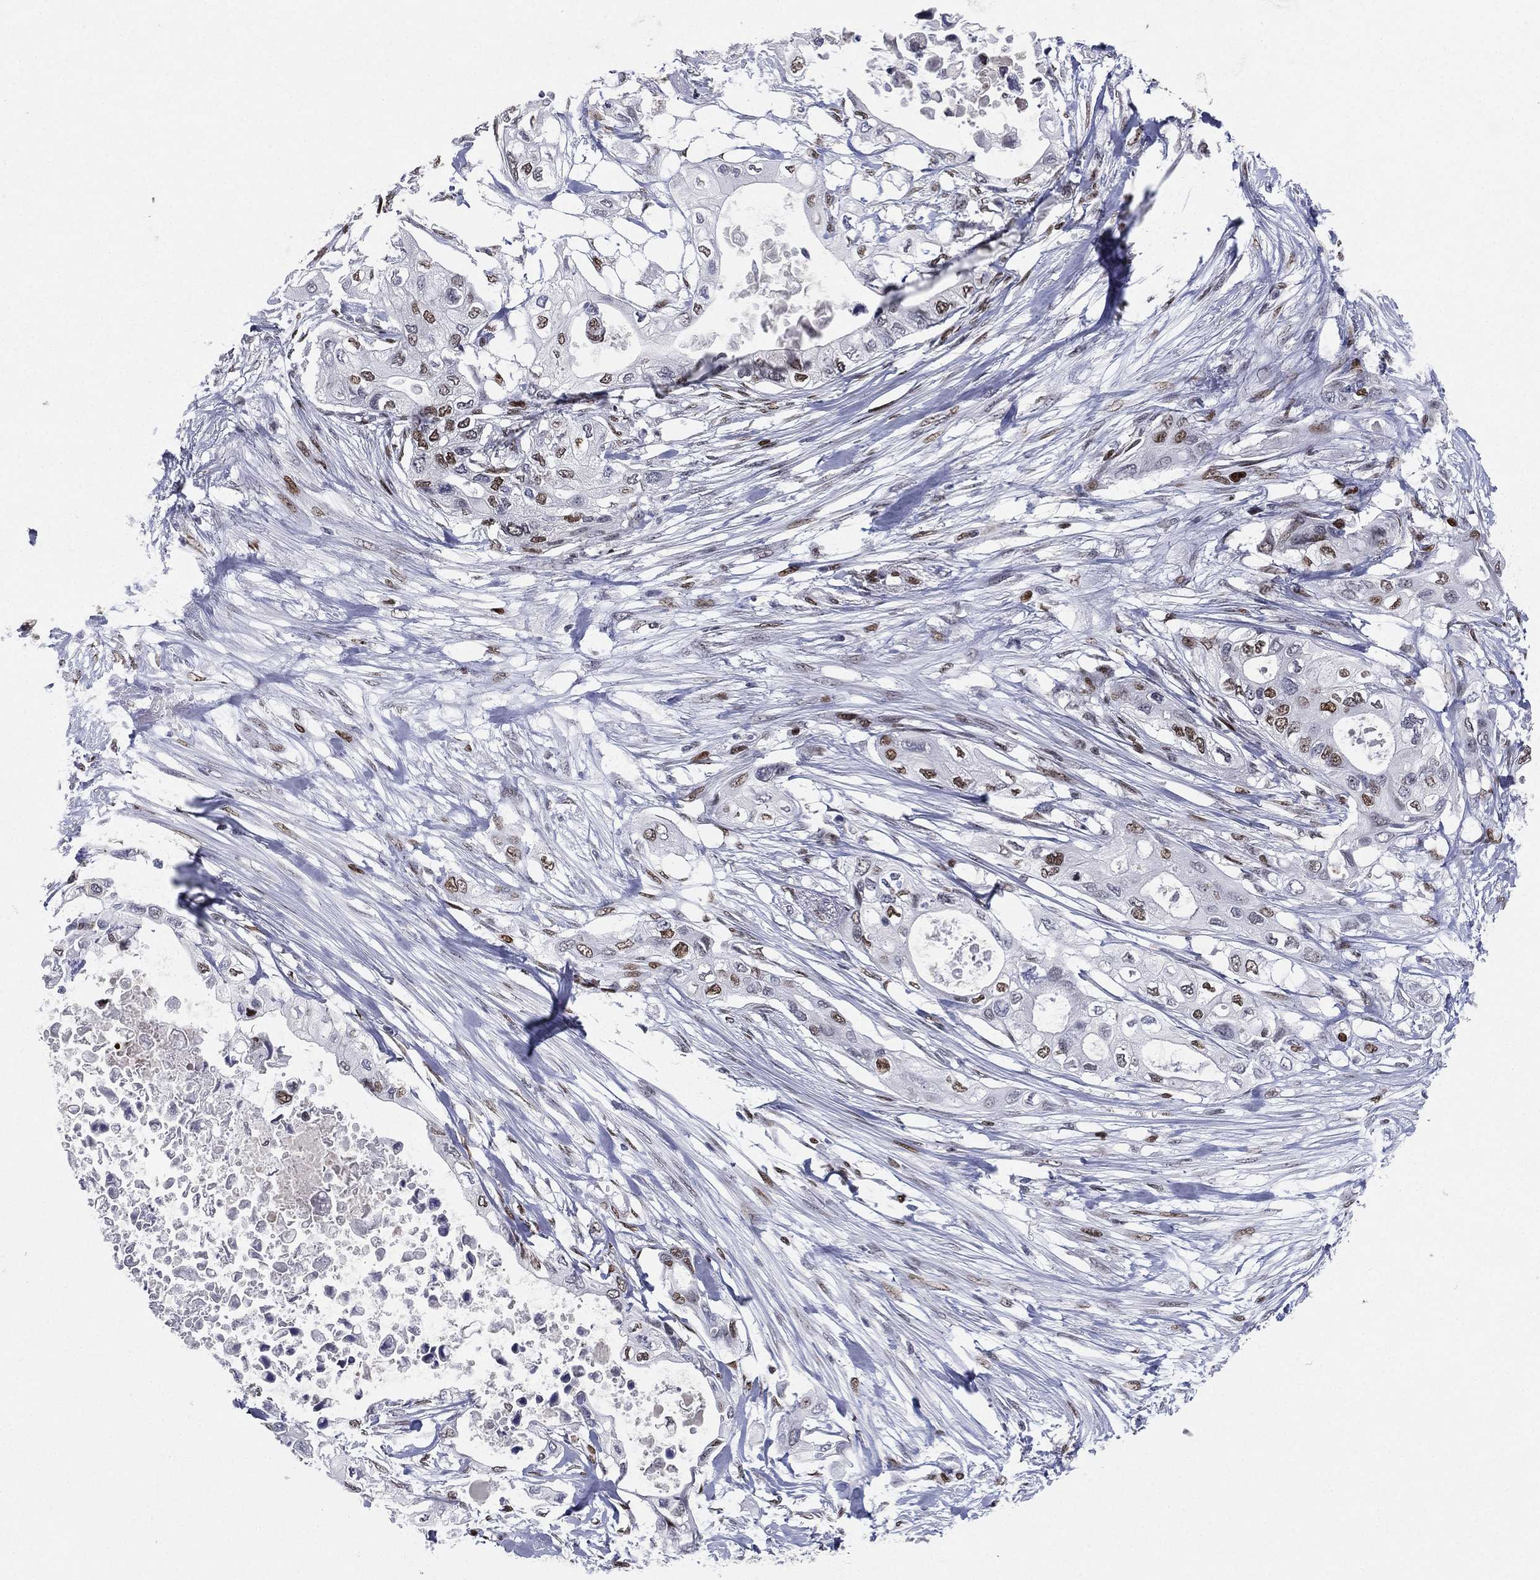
{"staining": {"intensity": "strong", "quantity": "<25%", "location": "nuclear"}, "tissue": "pancreatic cancer", "cell_type": "Tumor cells", "image_type": "cancer", "snomed": [{"axis": "morphology", "description": "Adenocarcinoma, NOS"}, {"axis": "topography", "description": "Pancreas"}], "caption": "This histopathology image displays adenocarcinoma (pancreatic) stained with immunohistochemistry to label a protein in brown. The nuclear of tumor cells show strong positivity for the protein. Nuclei are counter-stained blue.", "gene": "RTF1", "patient": {"sex": "female", "age": 63}}